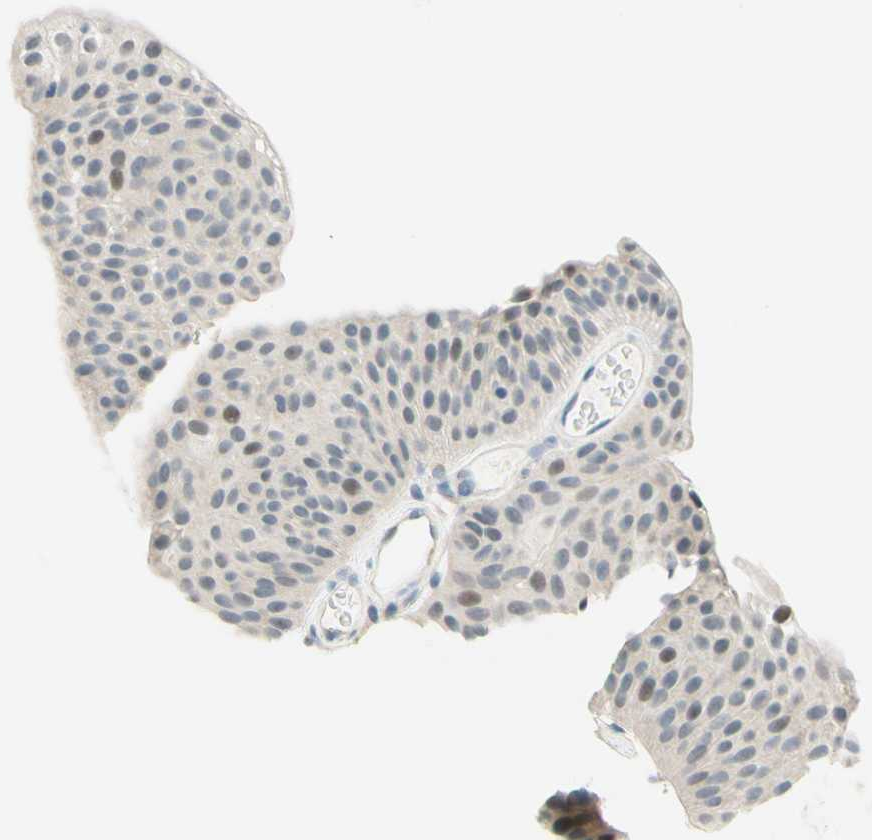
{"staining": {"intensity": "weak", "quantity": "<25%", "location": "nuclear"}, "tissue": "urothelial cancer", "cell_type": "Tumor cells", "image_type": "cancer", "snomed": [{"axis": "morphology", "description": "Urothelial carcinoma, Low grade"}, {"axis": "topography", "description": "Urinary bladder"}], "caption": "IHC of low-grade urothelial carcinoma reveals no staining in tumor cells.", "gene": "TREM2", "patient": {"sex": "female", "age": 60}}